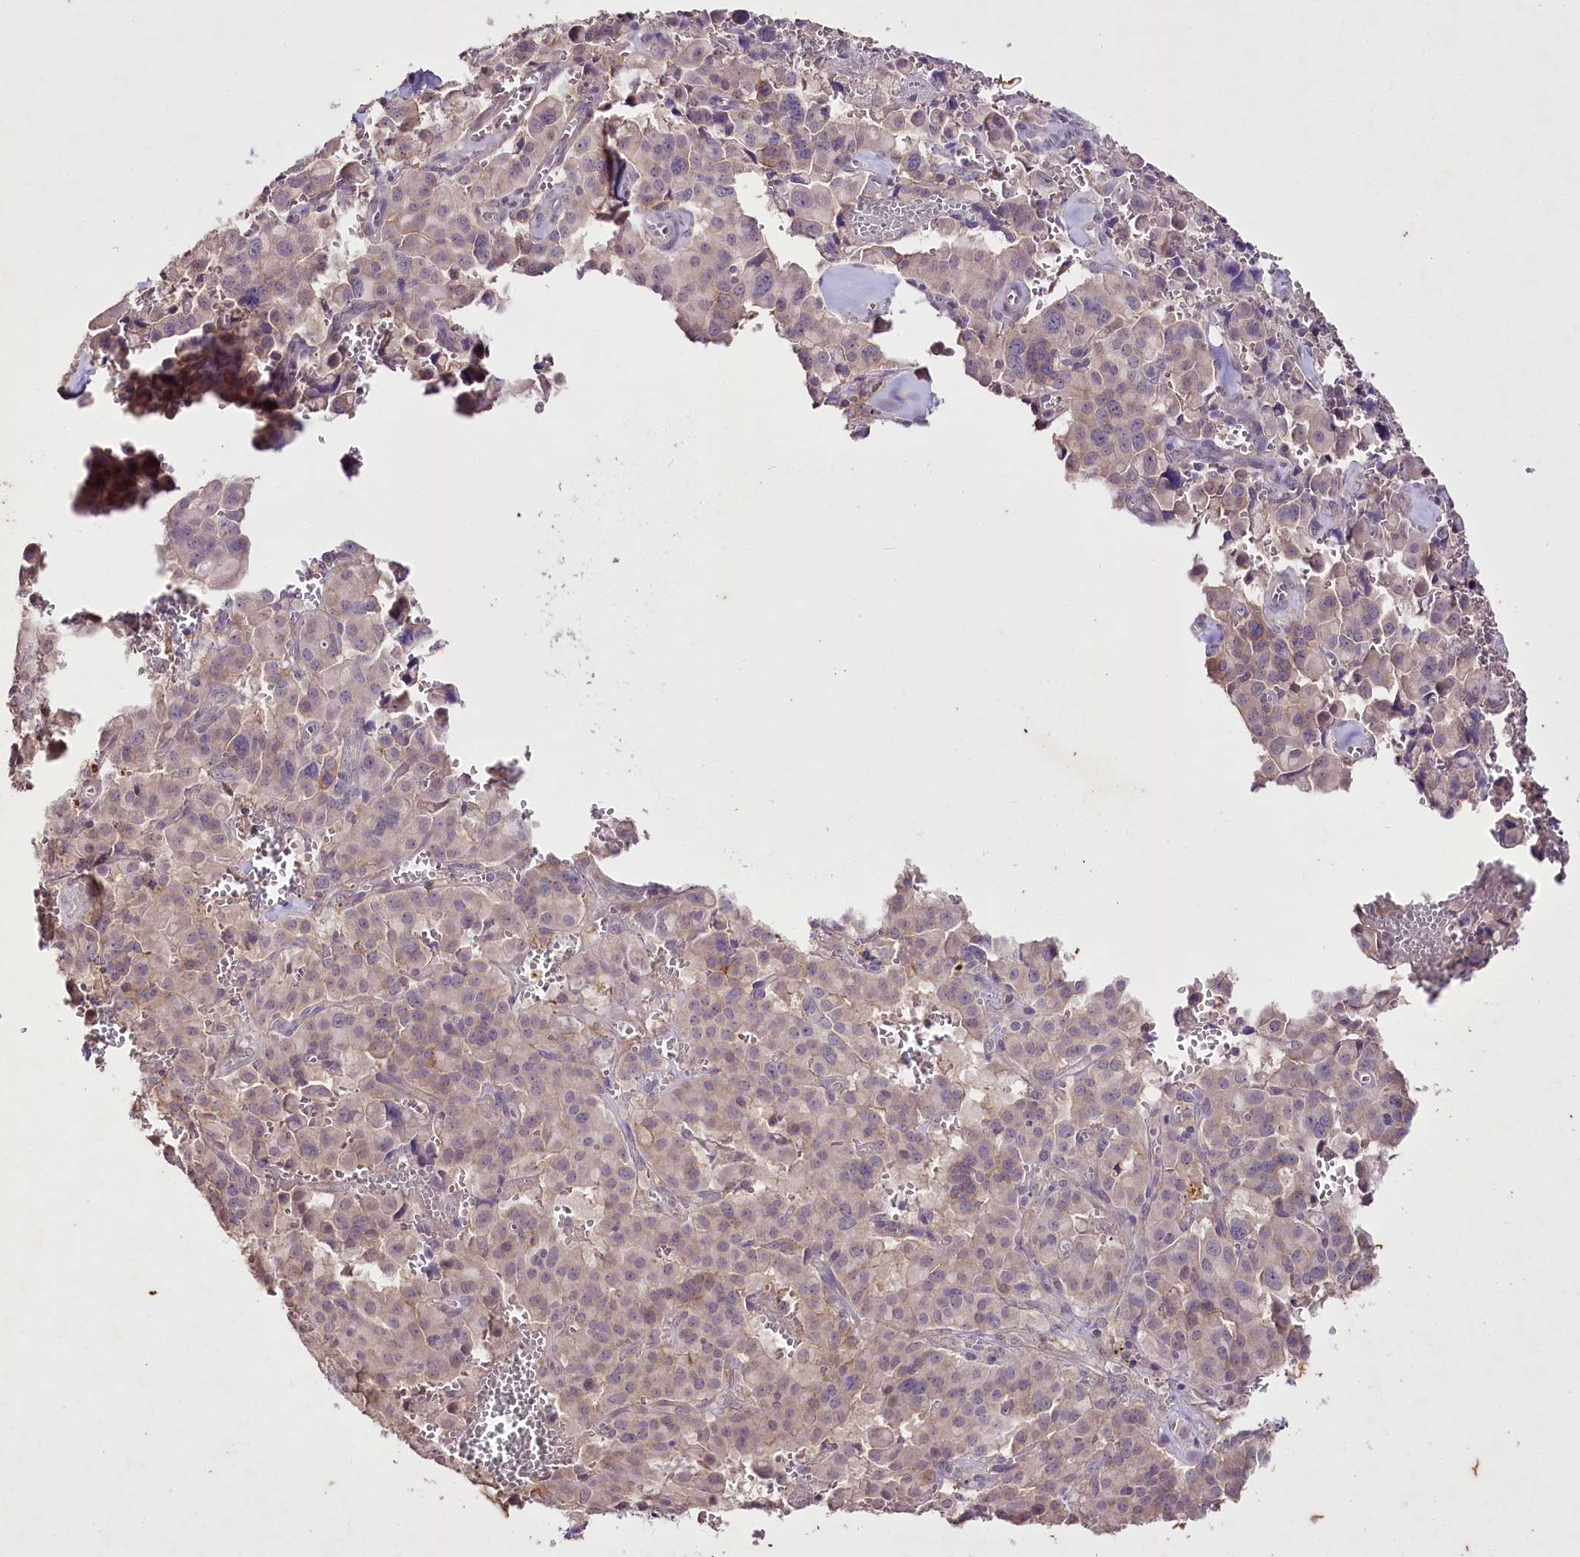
{"staining": {"intensity": "negative", "quantity": "none", "location": "none"}, "tissue": "pancreatic cancer", "cell_type": "Tumor cells", "image_type": "cancer", "snomed": [{"axis": "morphology", "description": "Adenocarcinoma, NOS"}, {"axis": "topography", "description": "Pancreas"}], "caption": "Immunohistochemistry (IHC) histopathology image of neoplastic tissue: pancreatic cancer stained with DAB reveals no significant protein positivity in tumor cells.", "gene": "ENPP1", "patient": {"sex": "male", "age": 65}}